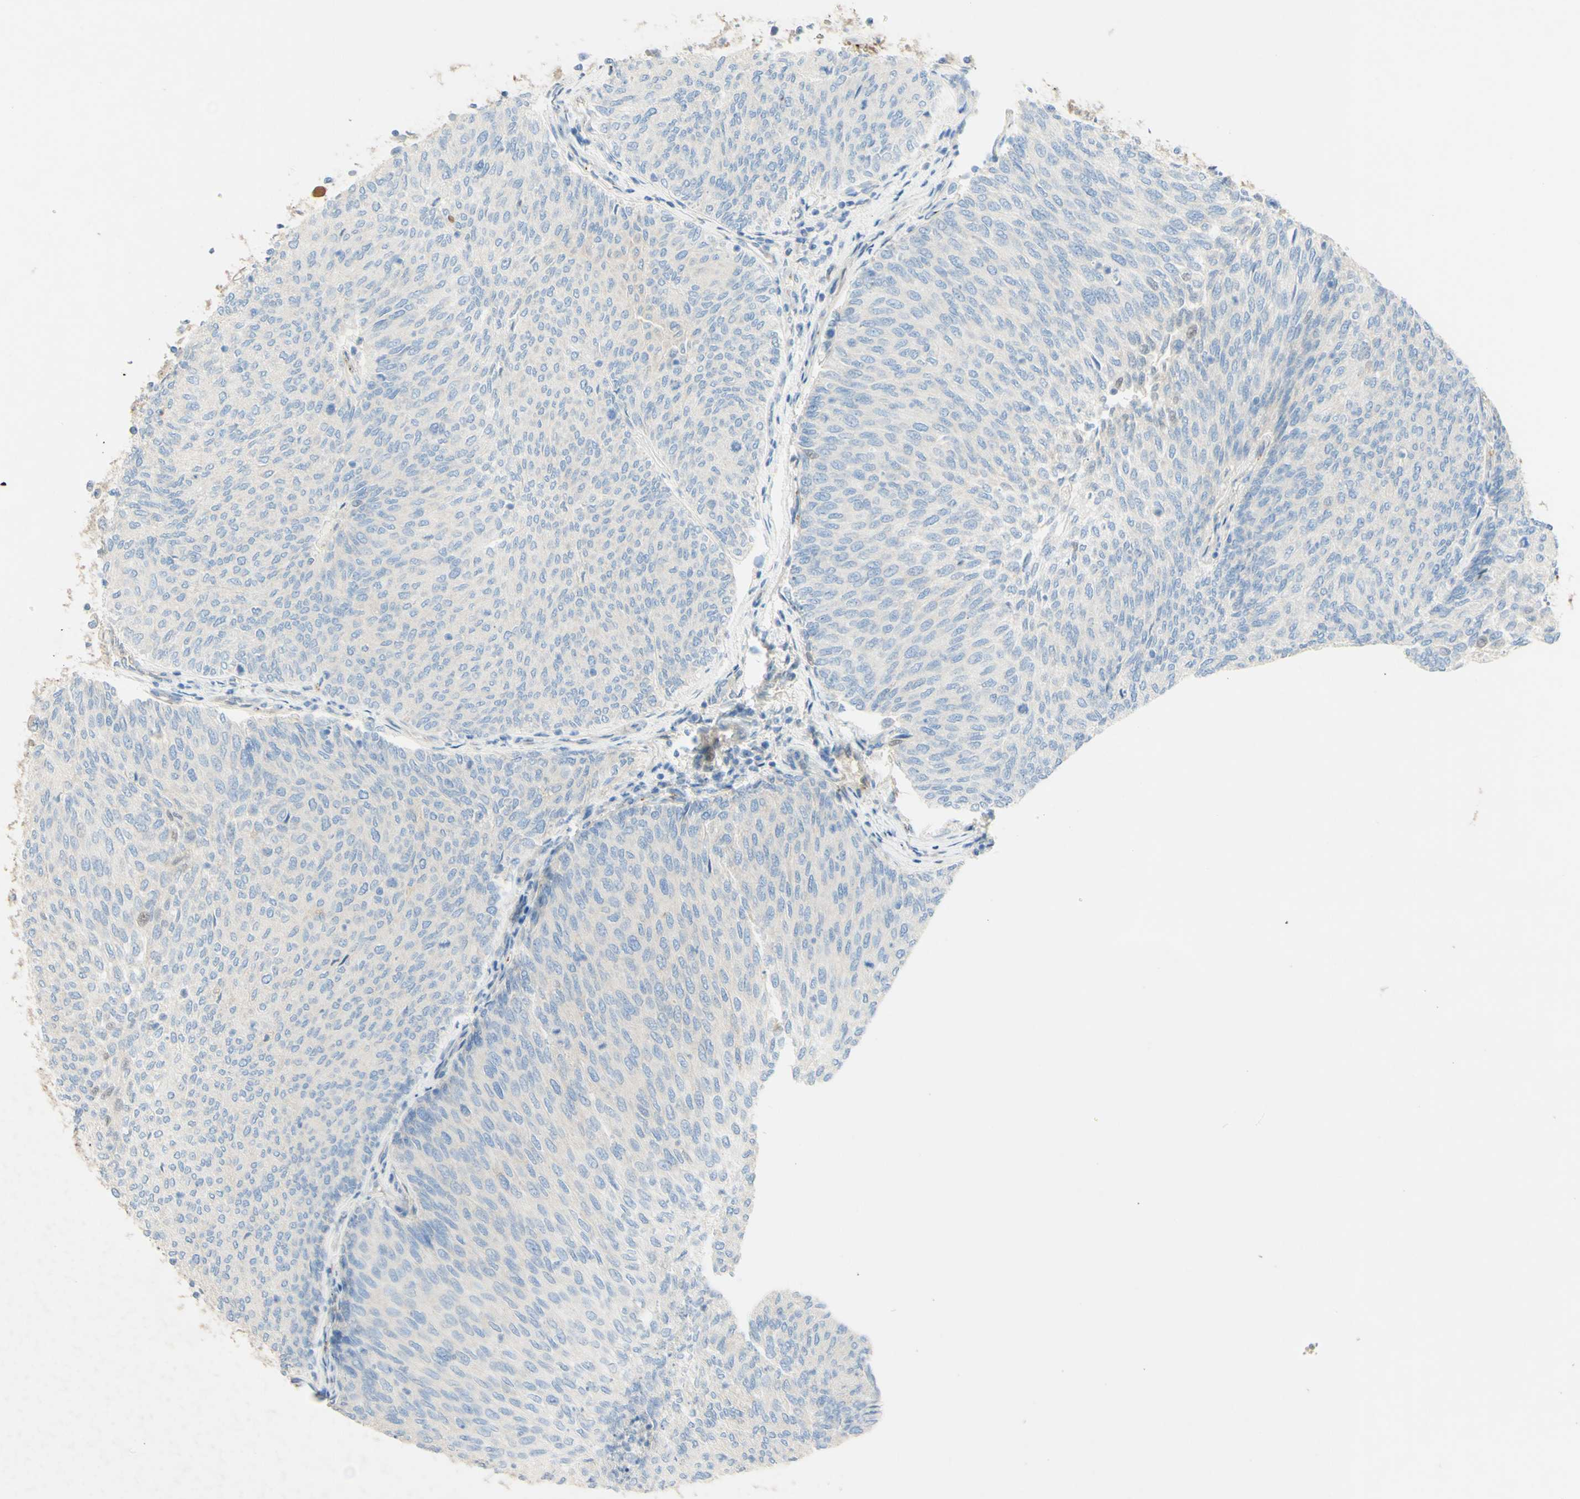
{"staining": {"intensity": "negative", "quantity": "none", "location": "none"}, "tissue": "urothelial cancer", "cell_type": "Tumor cells", "image_type": "cancer", "snomed": [{"axis": "morphology", "description": "Urothelial carcinoma, Low grade"}, {"axis": "topography", "description": "Urinary bladder"}], "caption": "The photomicrograph exhibits no staining of tumor cells in urothelial cancer. Brightfield microscopy of immunohistochemistry stained with DAB (3,3'-diaminobenzidine) (brown) and hematoxylin (blue), captured at high magnification.", "gene": "GAN", "patient": {"sex": "female", "age": 79}}